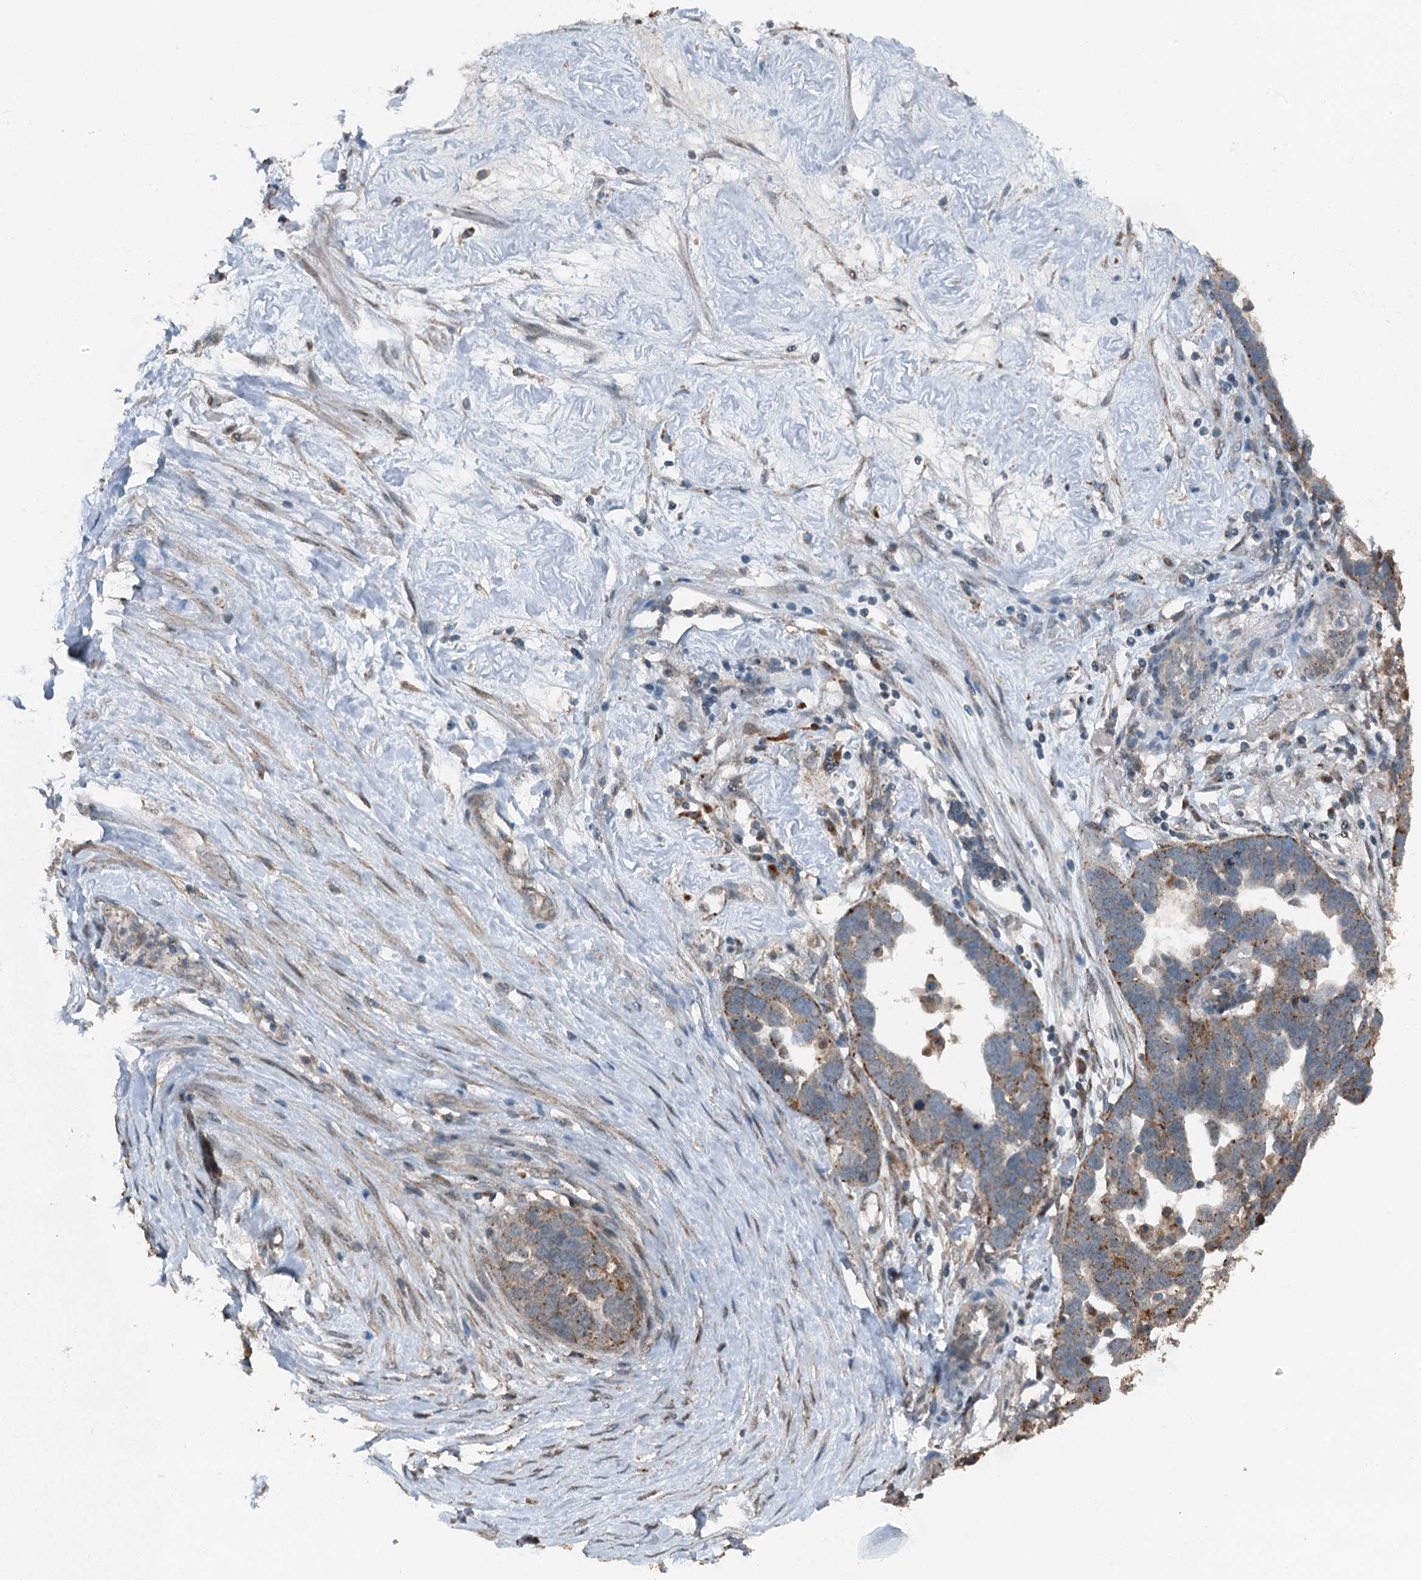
{"staining": {"intensity": "weak", "quantity": "25%-75%", "location": "cytoplasmic/membranous"}, "tissue": "ovarian cancer", "cell_type": "Tumor cells", "image_type": "cancer", "snomed": [{"axis": "morphology", "description": "Cystadenocarcinoma, serous, NOS"}, {"axis": "topography", "description": "Ovary"}], "caption": "Immunohistochemistry micrograph of human ovarian cancer (serous cystadenocarcinoma) stained for a protein (brown), which exhibits low levels of weak cytoplasmic/membranous expression in about 25%-75% of tumor cells.", "gene": "BMERB1", "patient": {"sex": "female", "age": 54}}